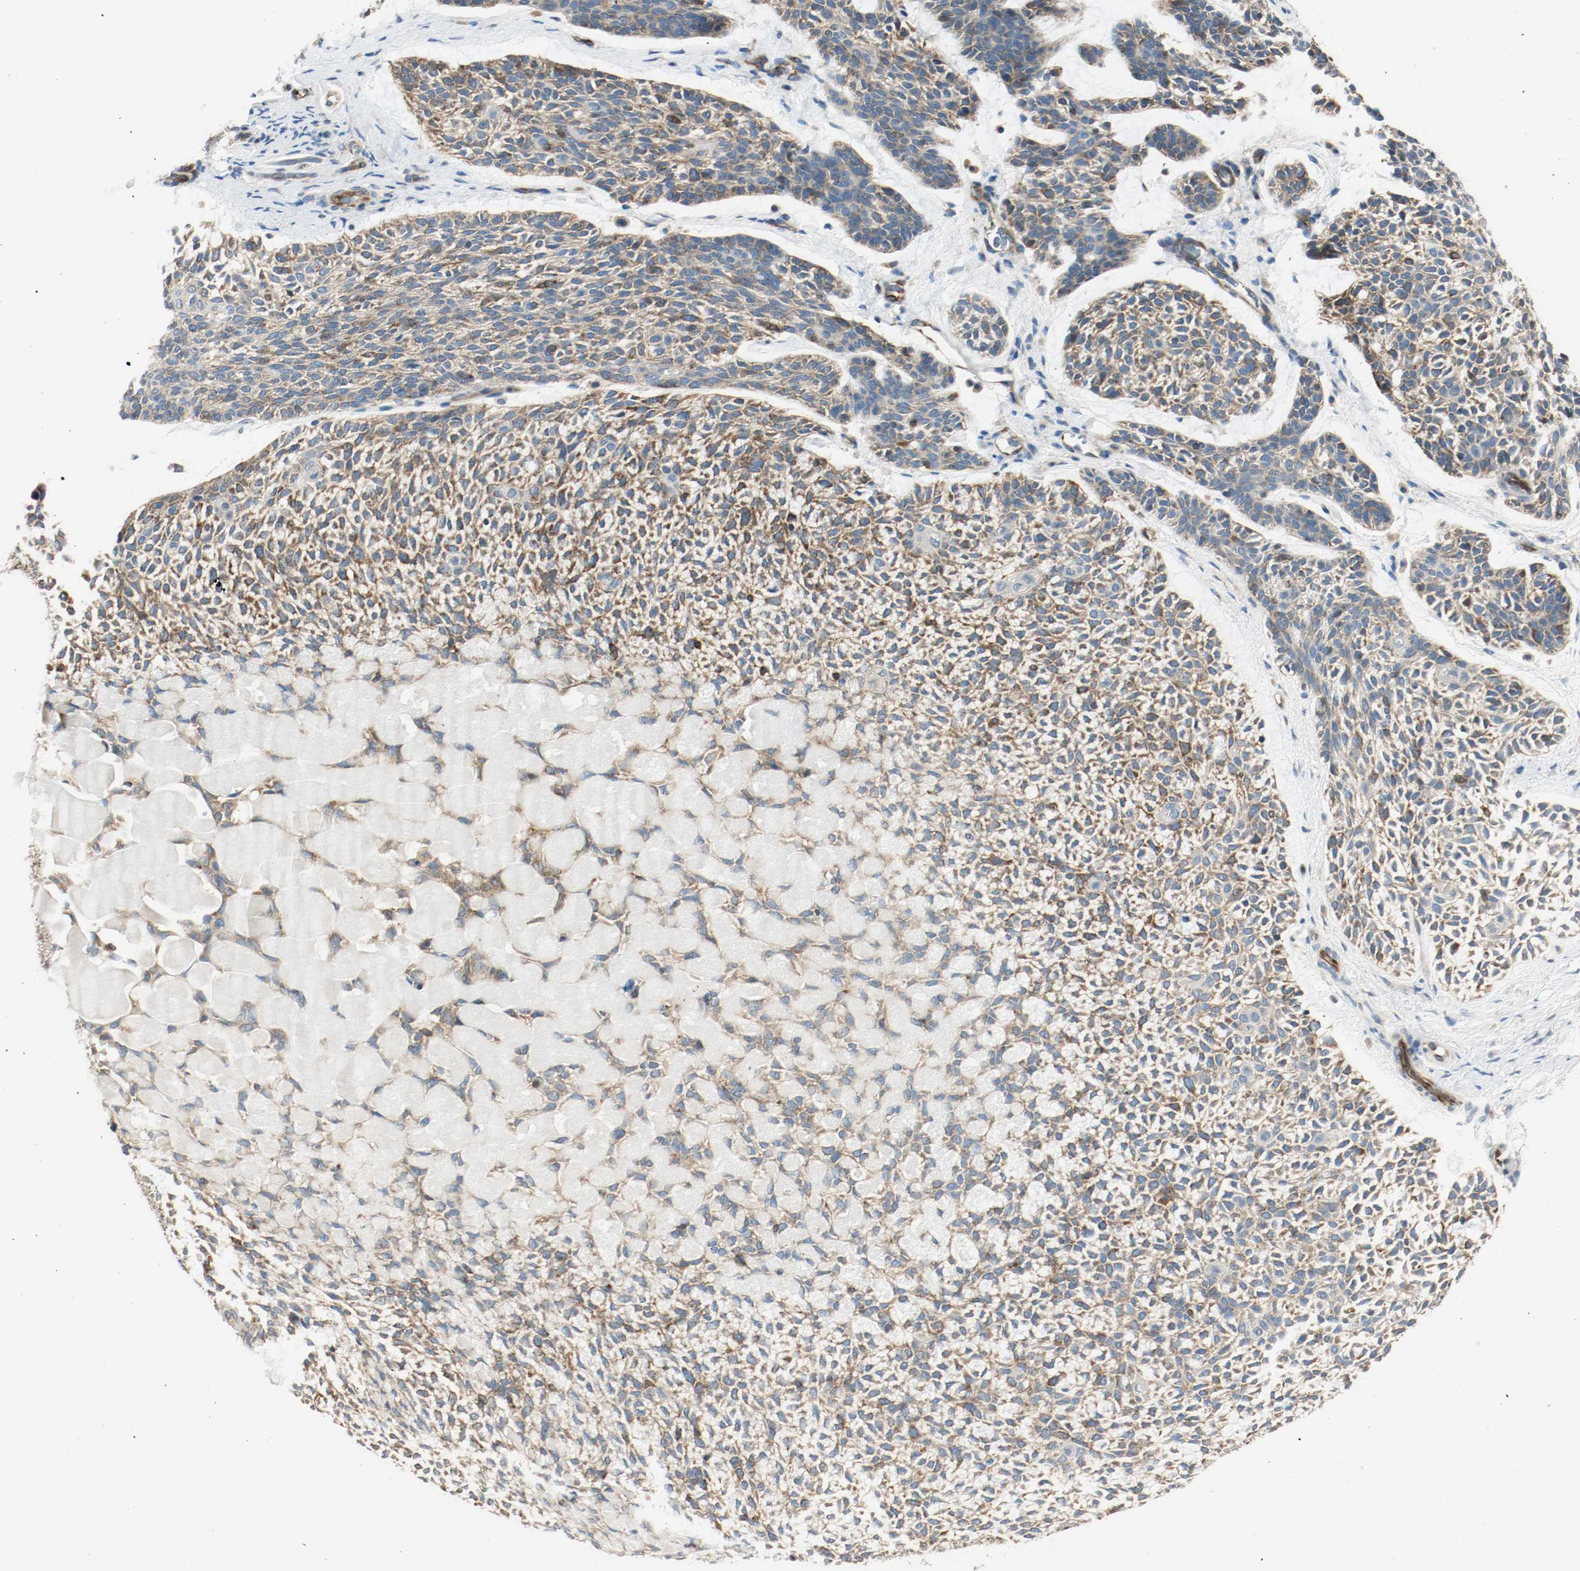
{"staining": {"intensity": "strong", "quantity": ">75%", "location": "cytoplasmic/membranous"}, "tissue": "skin cancer", "cell_type": "Tumor cells", "image_type": "cancer", "snomed": [{"axis": "morphology", "description": "Normal tissue, NOS"}, {"axis": "morphology", "description": "Basal cell carcinoma"}, {"axis": "topography", "description": "Skin"}], "caption": "Protein expression analysis of human skin basal cell carcinoma reveals strong cytoplasmic/membranous staining in about >75% of tumor cells.", "gene": "PLCG1", "patient": {"sex": "female", "age": 70}}